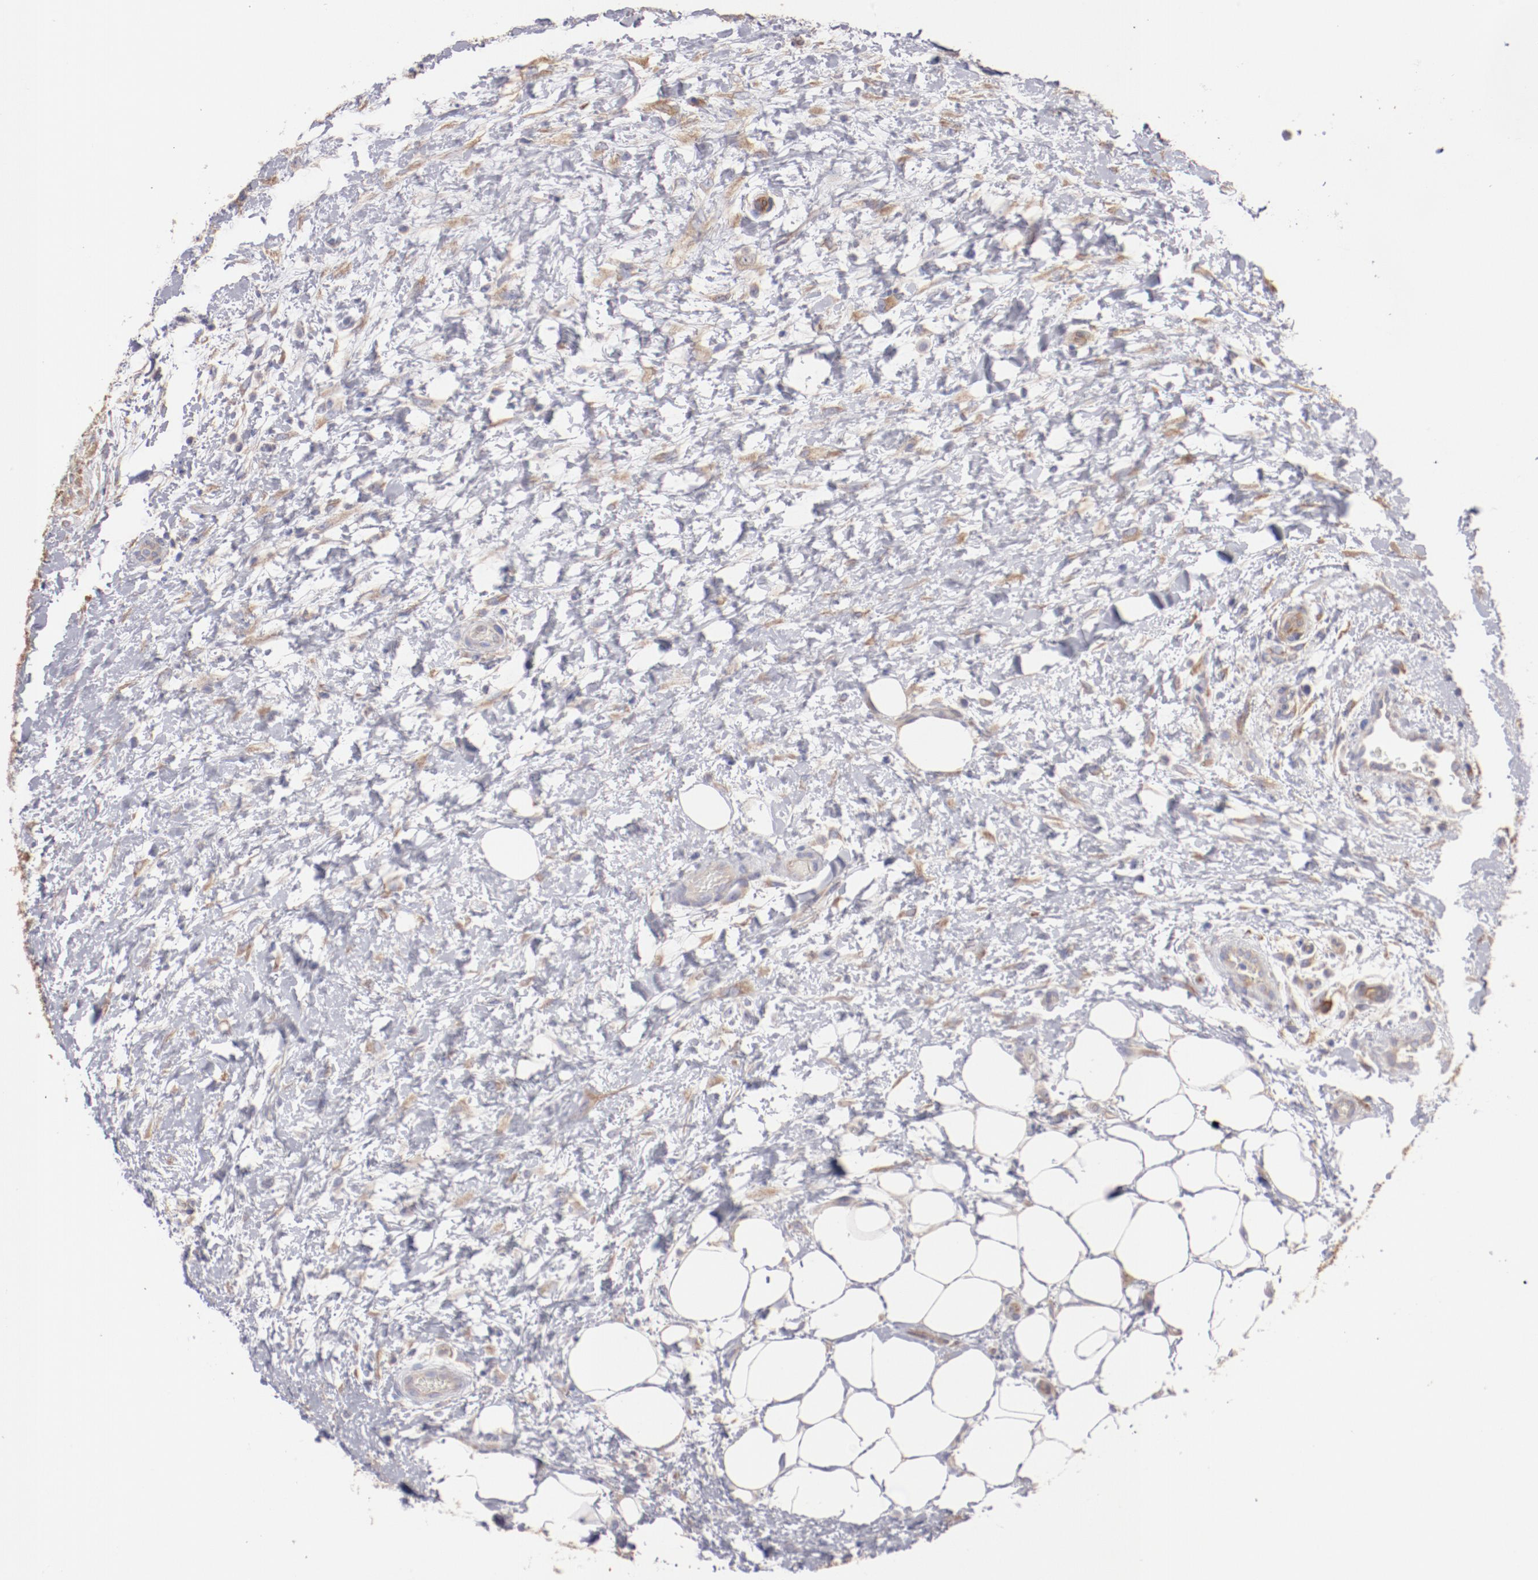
{"staining": {"intensity": "weak", "quantity": "<25%", "location": "cytoplasmic/membranous"}, "tissue": "lymphoma", "cell_type": "Tumor cells", "image_type": "cancer", "snomed": [{"axis": "morphology", "description": "Malignant lymphoma, non-Hodgkin's type, Low grade"}, {"axis": "topography", "description": "Lymph node"}], "caption": "Tumor cells show no significant protein staining in lymphoma. (Brightfield microscopy of DAB (3,3'-diaminobenzidine) IHC at high magnification).", "gene": "ENTPD5", "patient": {"sex": "female", "age": 76}}